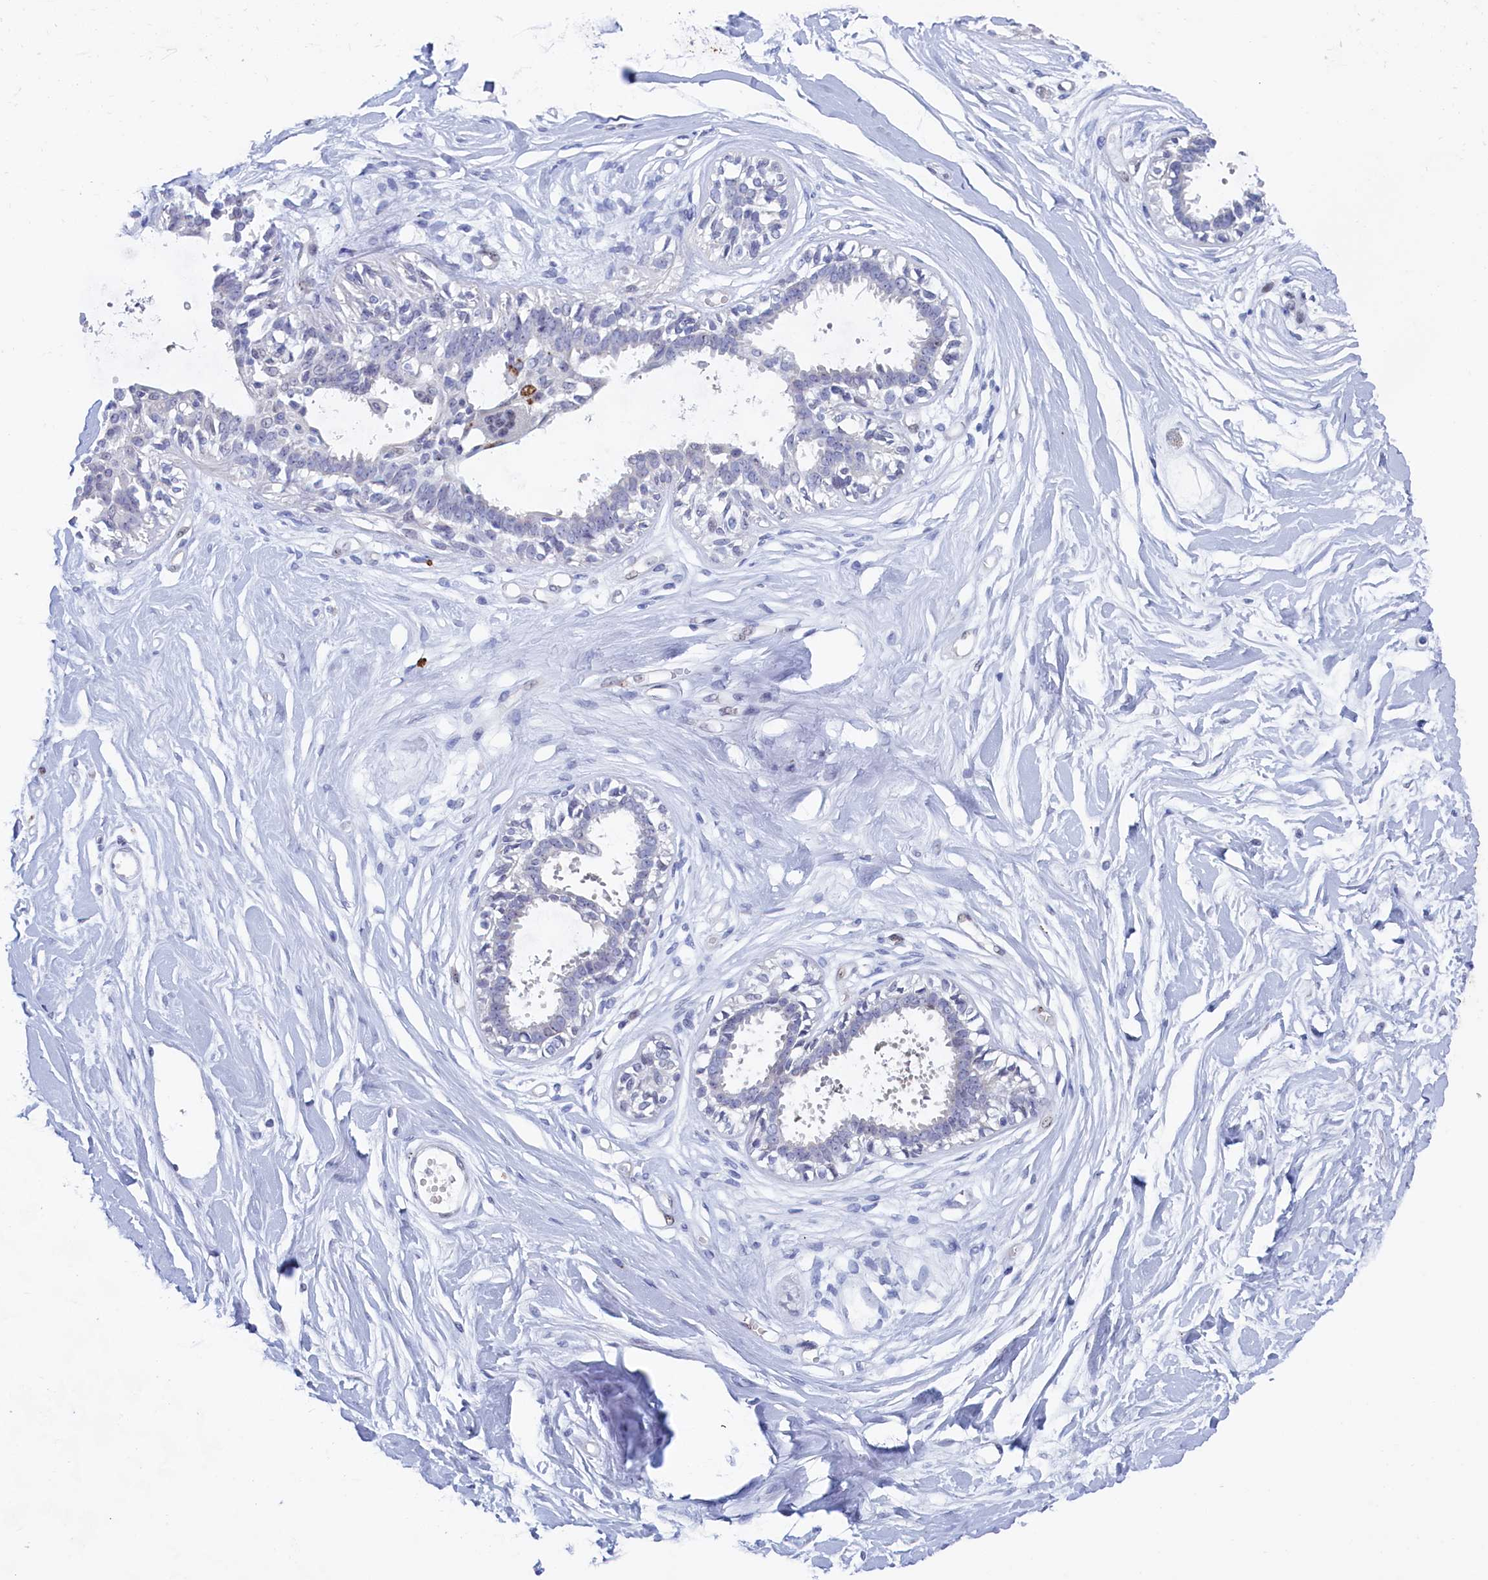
{"staining": {"intensity": "negative", "quantity": "none", "location": "none"}, "tissue": "breast", "cell_type": "Adipocytes", "image_type": "normal", "snomed": [{"axis": "morphology", "description": "Normal tissue, NOS"}, {"axis": "topography", "description": "Breast"}], "caption": "Protein analysis of unremarkable breast demonstrates no significant staining in adipocytes. (Immunohistochemistry, brightfield microscopy, high magnification).", "gene": "WDR76", "patient": {"sex": "female", "age": 45}}